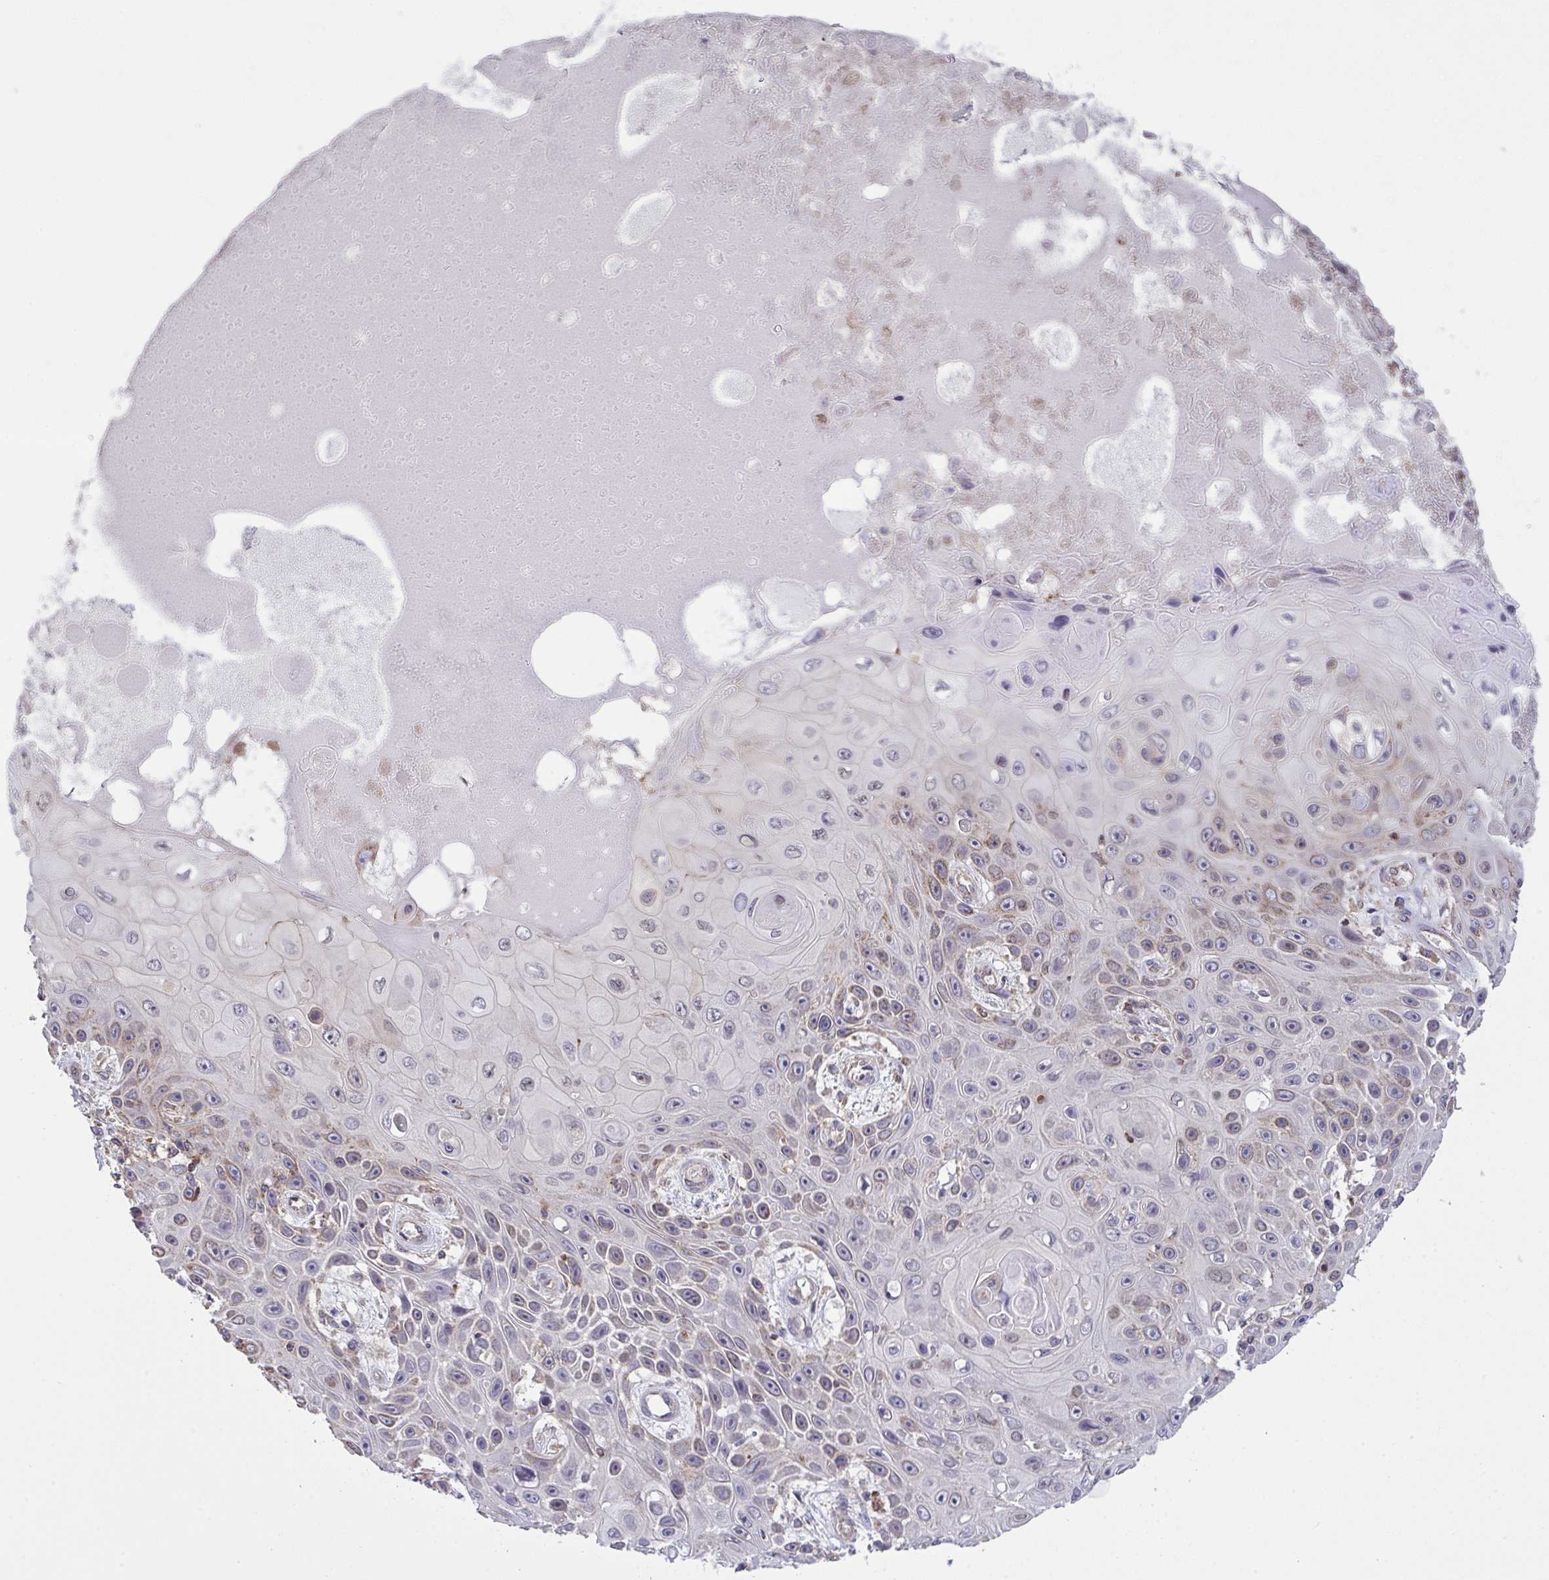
{"staining": {"intensity": "weak", "quantity": "<25%", "location": "cytoplasmic/membranous"}, "tissue": "skin cancer", "cell_type": "Tumor cells", "image_type": "cancer", "snomed": [{"axis": "morphology", "description": "Squamous cell carcinoma, NOS"}, {"axis": "topography", "description": "Skin"}], "caption": "This is a image of immunohistochemistry (IHC) staining of skin cancer (squamous cell carcinoma), which shows no expression in tumor cells. The staining is performed using DAB (3,3'-diaminobenzidine) brown chromogen with nuclei counter-stained in using hematoxylin.", "gene": "PPM1H", "patient": {"sex": "male", "age": 82}}